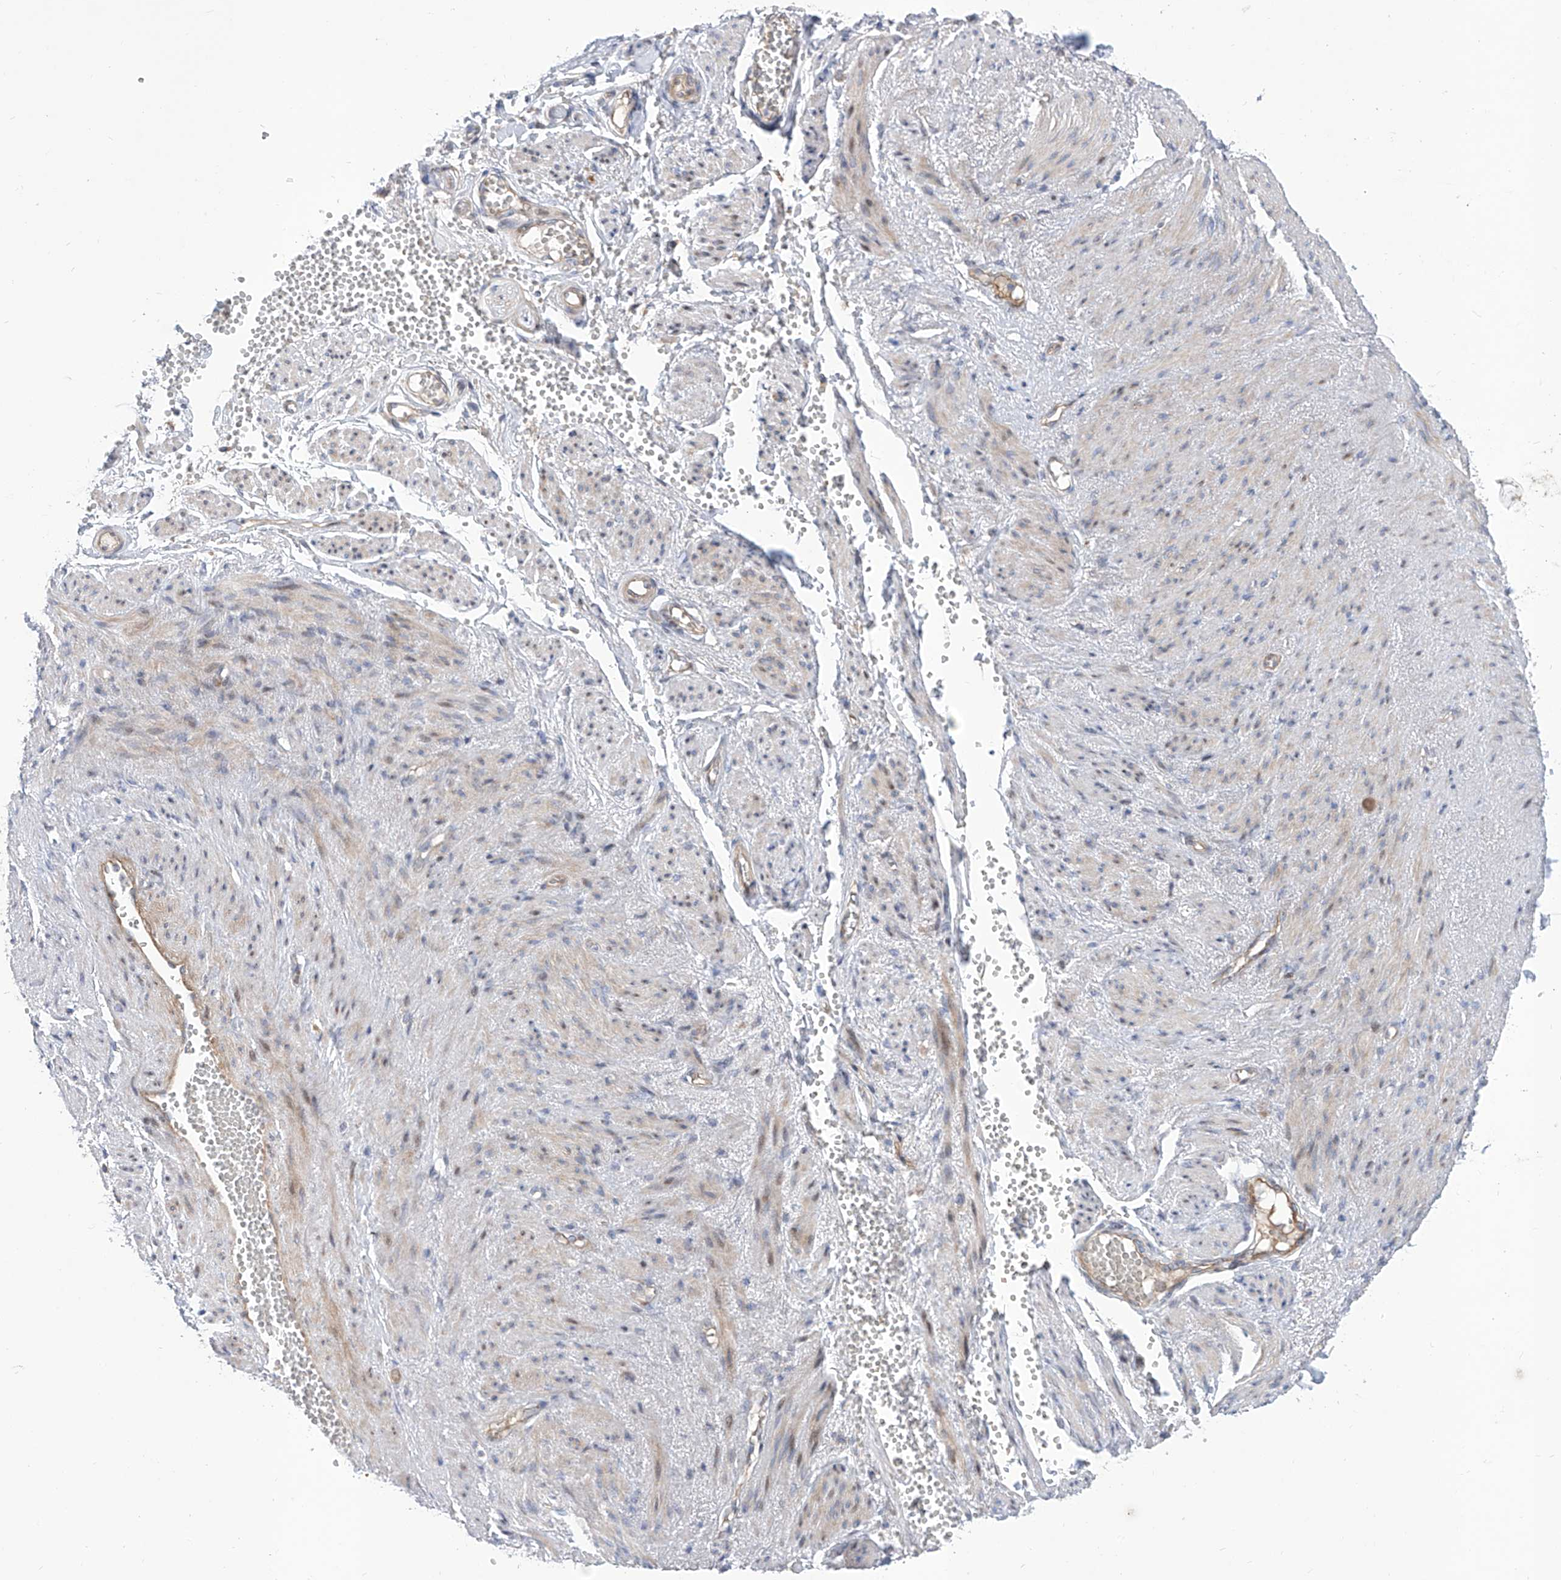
{"staining": {"intensity": "negative", "quantity": "none", "location": "none"}, "tissue": "adipose tissue", "cell_type": "Adipocytes", "image_type": "normal", "snomed": [{"axis": "morphology", "description": "Normal tissue, NOS"}, {"axis": "topography", "description": "Smooth muscle"}, {"axis": "topography", "description": "Peripheral nerve tissue"}], "caption": "A photomicrograph of adipose tissue stained for a protein demonstrates no brown staining in adipocytes. (DAB immunohistochemistry, high magnification).", "gene": "LRRC1", "patient": {"sex": "female", "age": 39}}